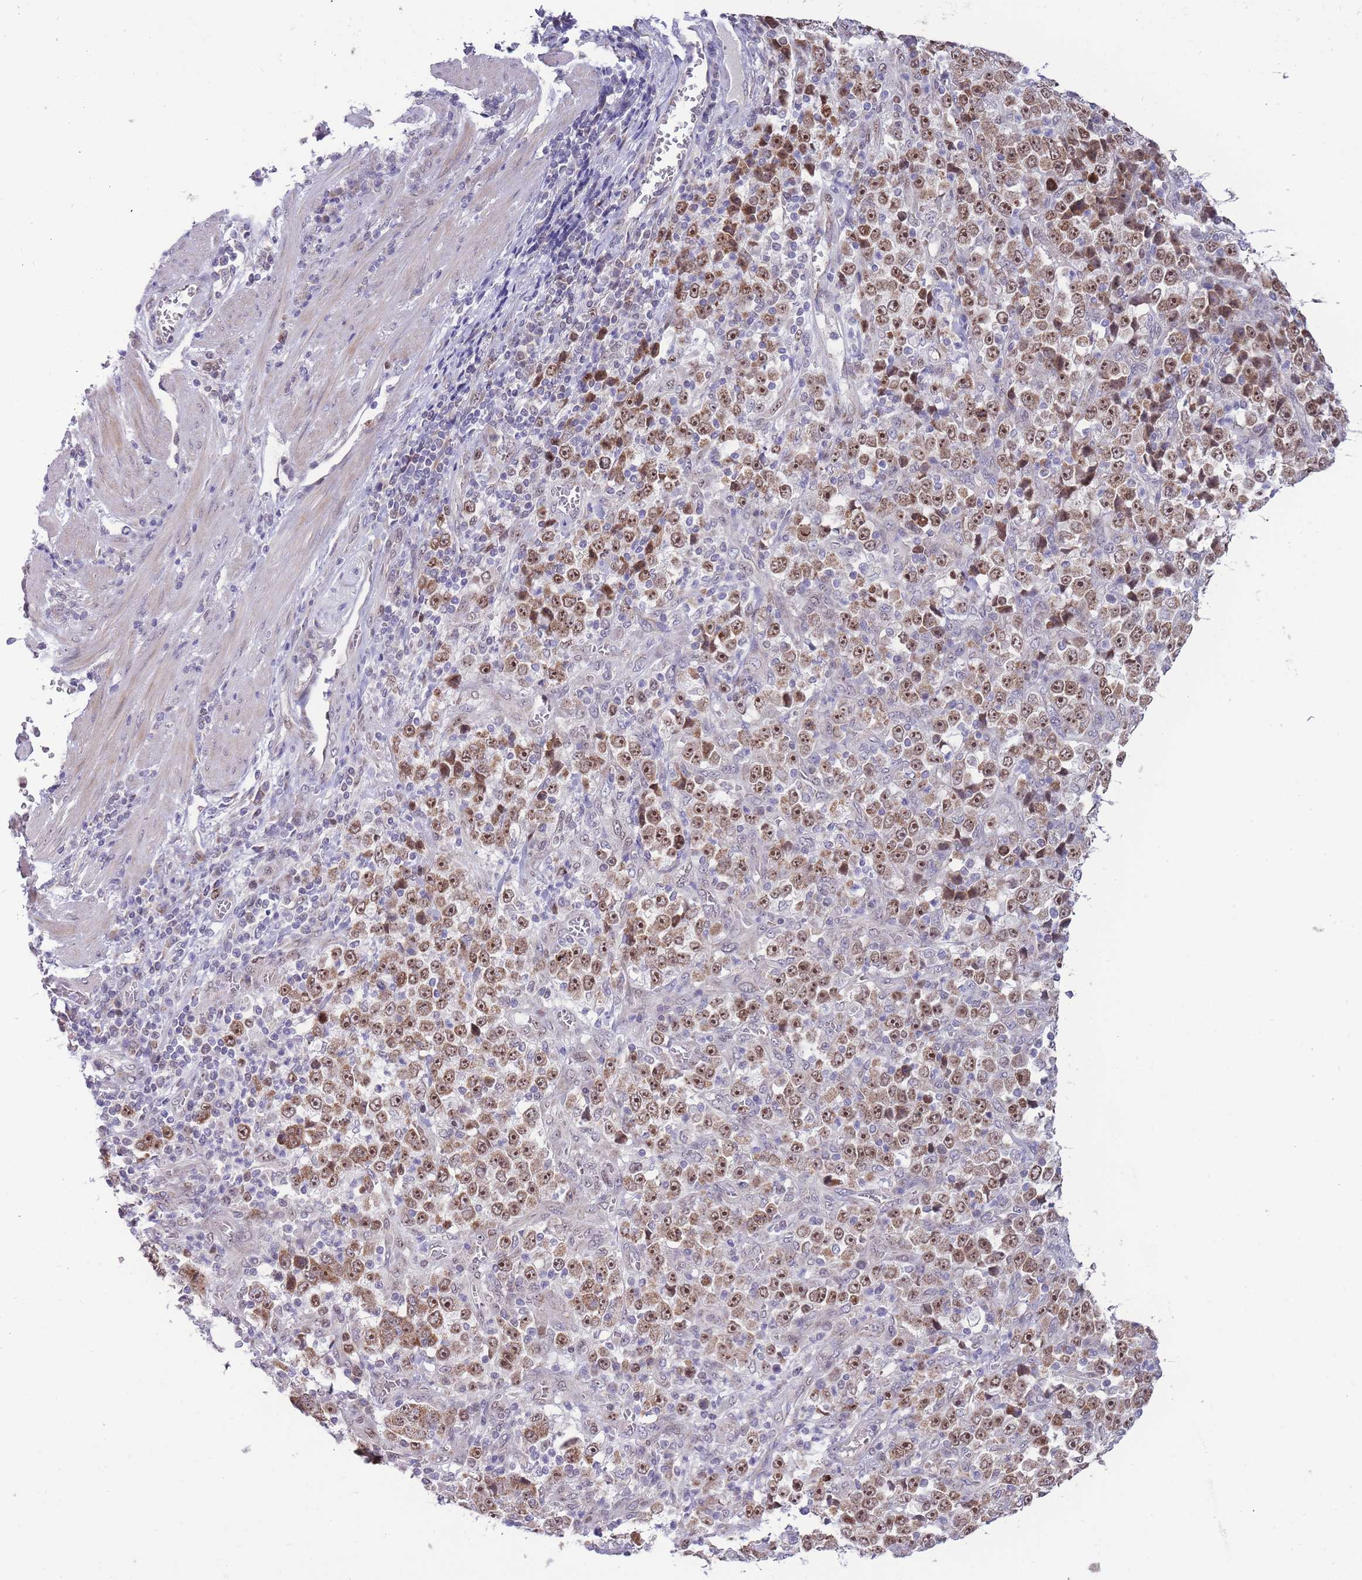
{"staining": {"intensity": "strong", "quantity": ">75%", "location": "nuclear"}, "tissue": "stomach cancer", "cell_type": "Tumor cells", "image_type": "cancer", "snomed": [{"axis": "morphology", "description": "Normal tissue, NOS"}, {"axis": "morphology", "description": "Adenocarcinoma, NOS"}, {"axis": "topography", "description": "Stomach, upper"}, {"axis": "topography", "description": "Stomach"}], "caption": "Immunohistochemical staining of human stomach adenocarcinoma exhibits strong nuclear protein positivity in about >75% of tumor cells. The staining is performed using DAB (3,3'-diaminobenzidine) brown chromogen to label protein expression. The nuclei are counter-stained blue using hematoxylin.", "gene": "MCIDAS", "patient": {"sex": "male", "age": 59}}